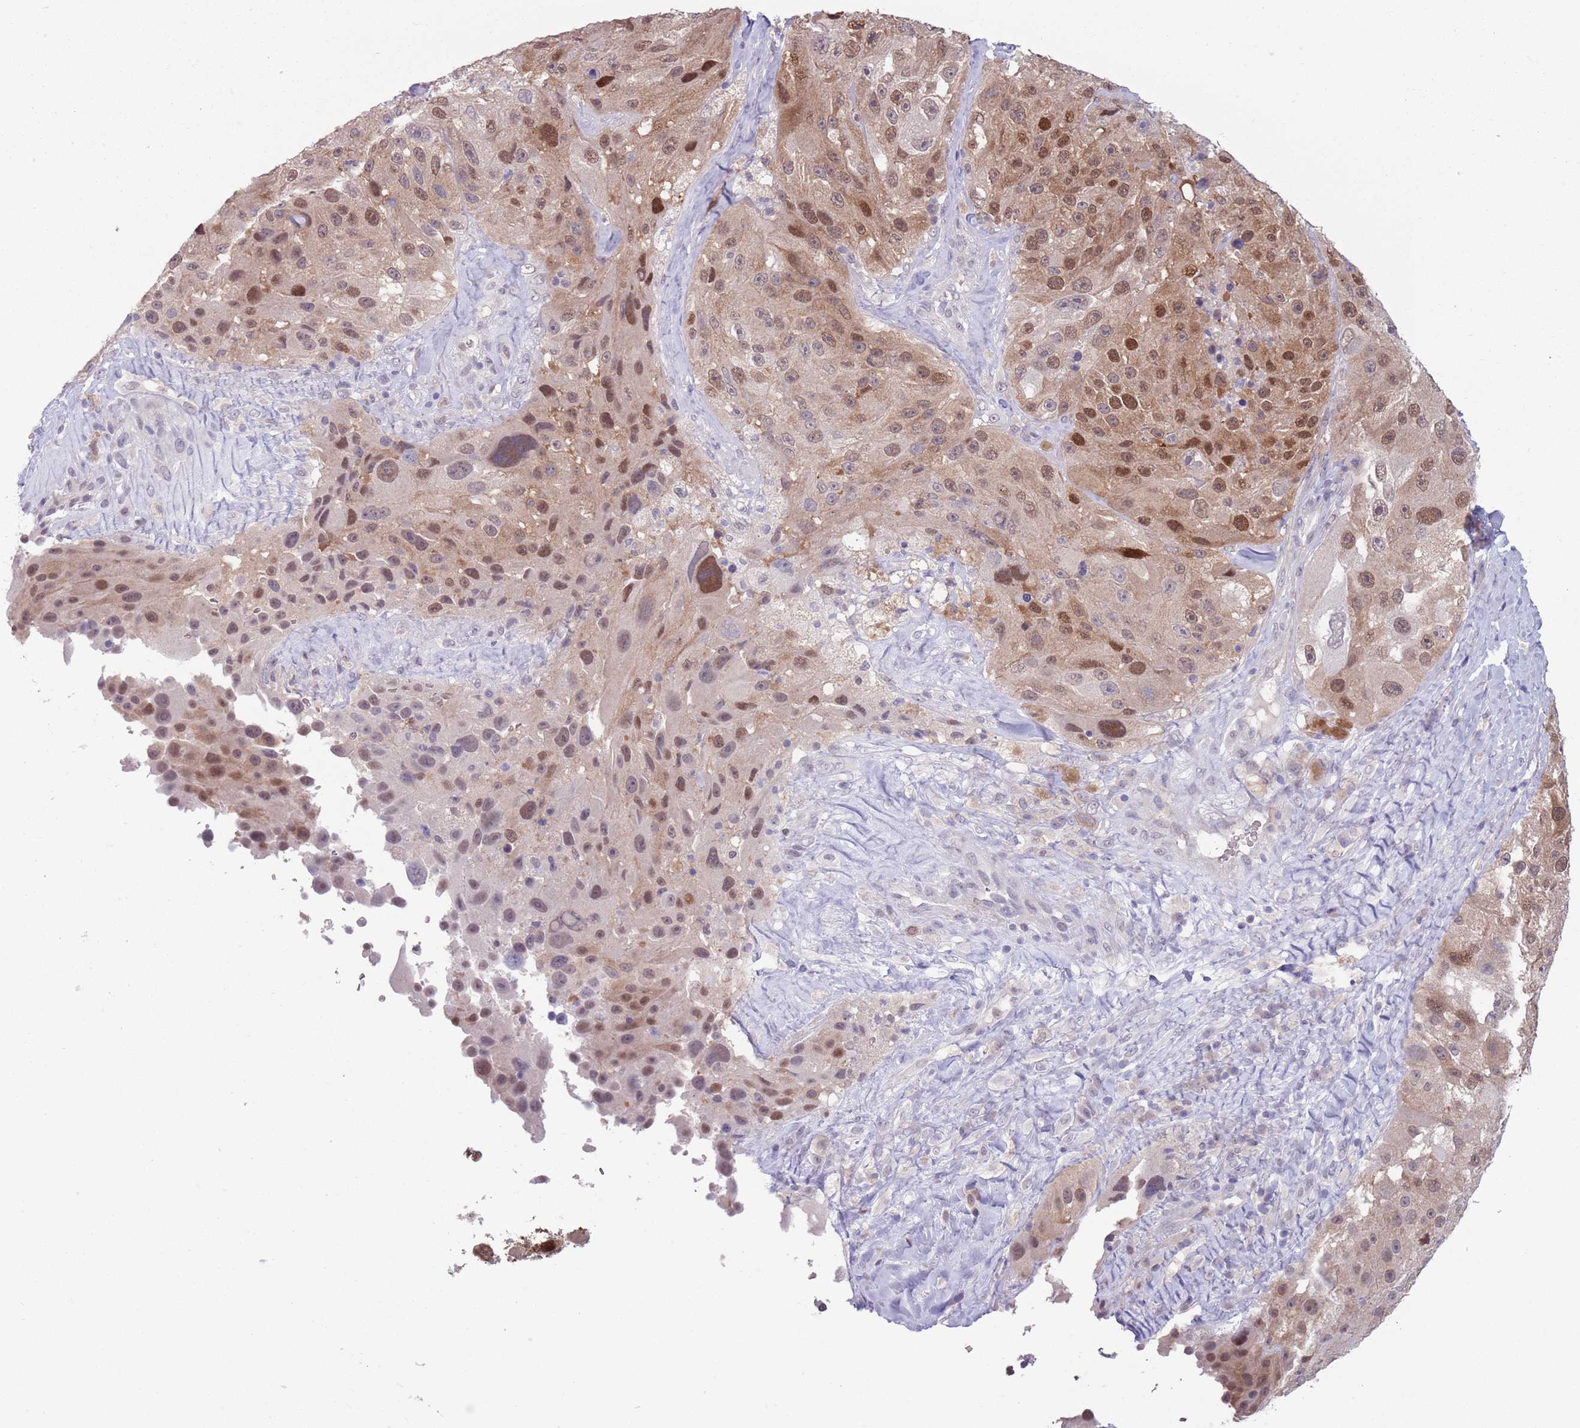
{"staining": {"intensity": "moderate", "quantity": ">75%", "location": "cytoplasmic/membranous,nuclear"}, "tissue": "melanoma", "cell_type": "Tumor cells", "image_type": "cancer", "snomed": [{"axis": "morphology", "description": "Malignant melanoma, Metastatic site"}, {"axis": "topography", "description": "Lymph node"}], "caption": "The micrograph demonstrates immunohistochemical staining of malignant melanoma (metastatic site). There is moderate cytoplasmic/membranous and nuclear expression is identified in about >75% of tumor cells. Nuclei are stained in blue.", "gene": "CLNS1A", "patient": {"sex": "male", "age": 62}}